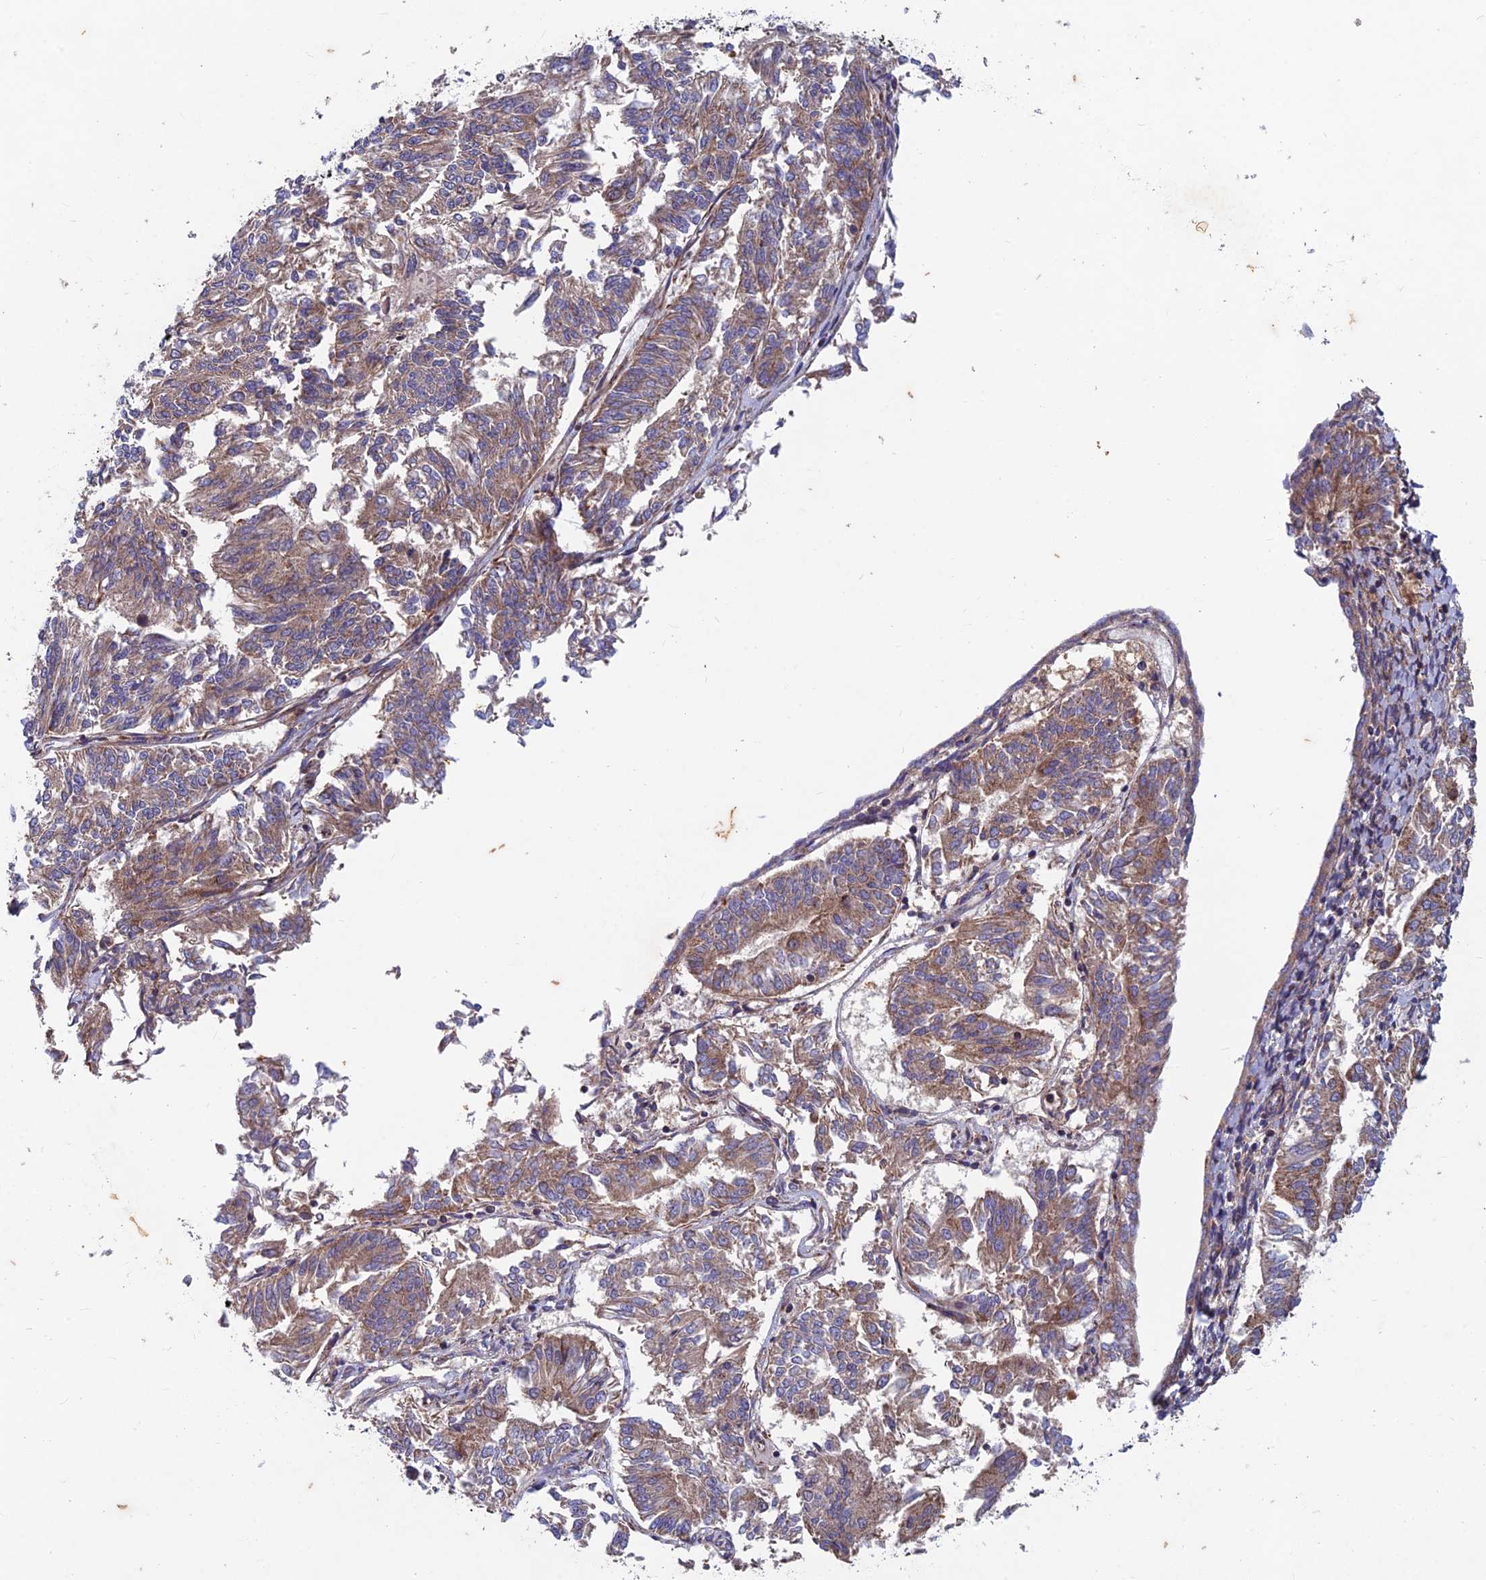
{"staining": {"intensity": "weak", "quantity": ">75%", "location": "cytoplasmic/membranous"}, "tissue": "endometrial cancer", "cell_type": "Tumor cells", "image_type": "cancer", "snomed": [{"axis": "morphology", "description": "Adenocarcinoma, NOS"}, {"axis": "topography", "description": "Endometrium"}], "caption": "A high-resolution image shows immunohistochemistry (IHC) staining of endometrial cancer (adenocarcinoma), which reveals weak cytoplasmic/membranous staining in about >75% of tumor cells.", "gene": "AP4S1", "patient": {"sex": "female", "age": 58}}